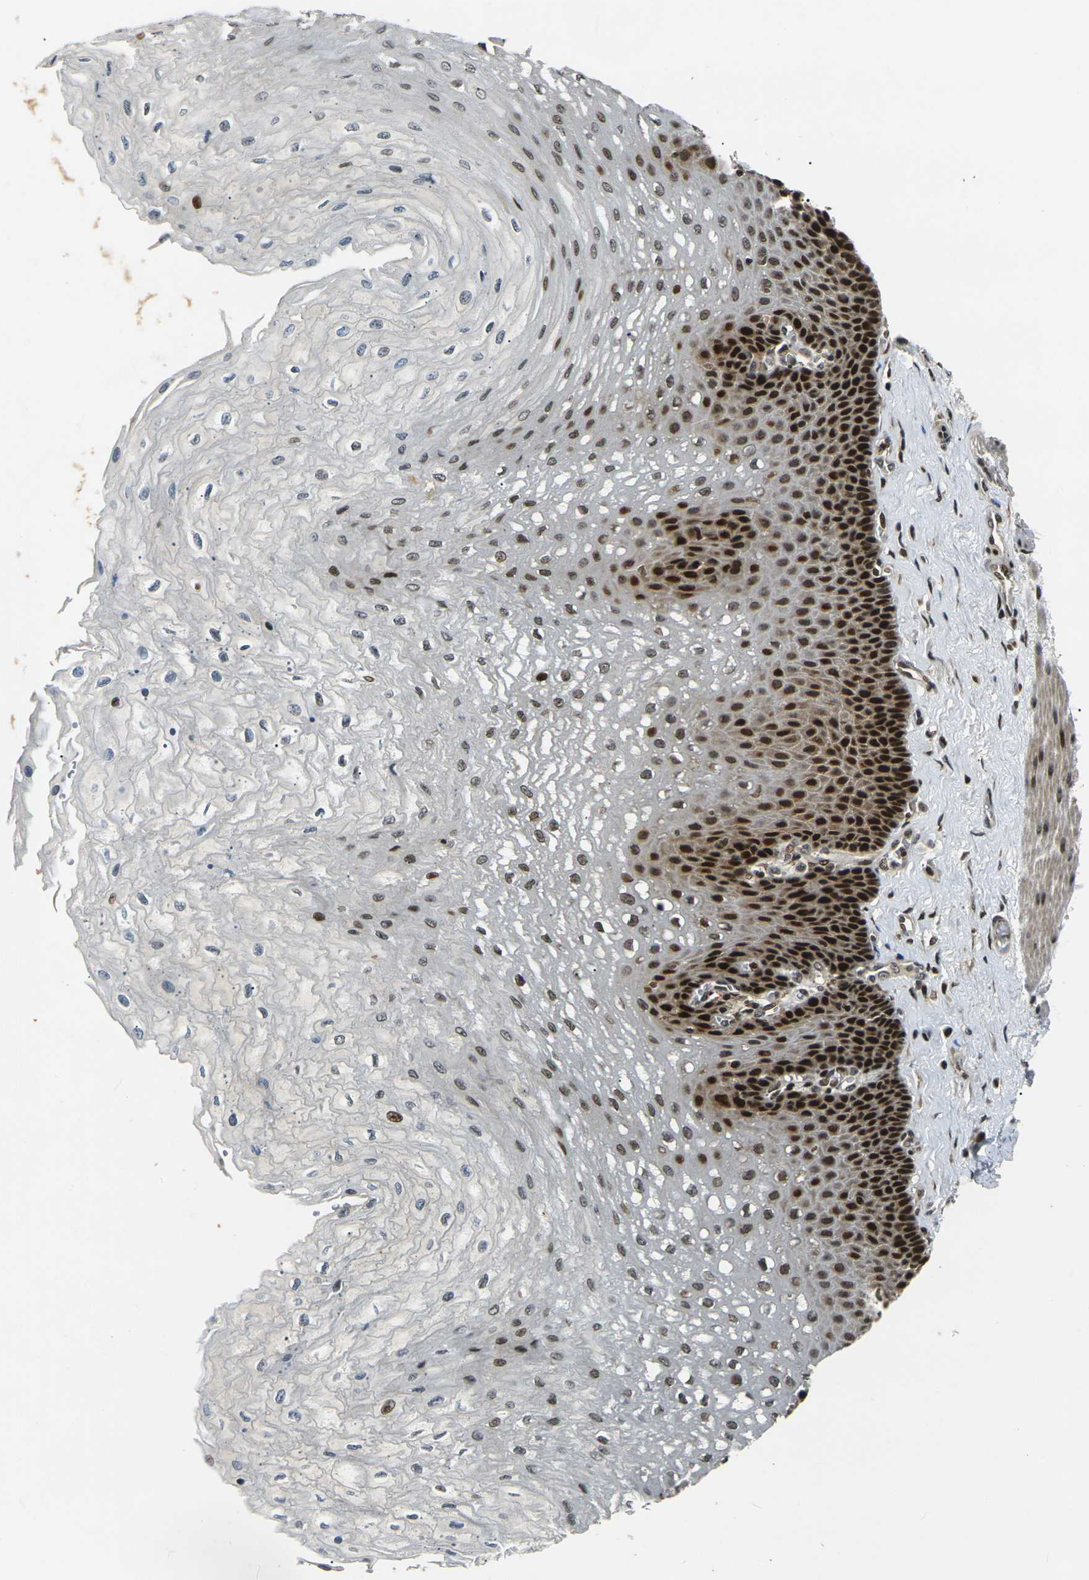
{"staining": {"intensity": "strong", "quantity": ">75%", "location": "nuclear"}, "tissue": "esophagus", "cell_type": "Squamous epithelial cells", "image_type": "normal", "snomed": [{"axis": "morphology", "description": "Normal tissue, NOS"}, {"axis": "topography", "description": "Esophagus"}], "caption": "DAB immunohistochemical staining of benign esophagus displays strong nuclear protein expression in about >75% of squamous epithelial cells.", "gene": "ACTL6A", "patient": {"sex": "female", "age": 72}}